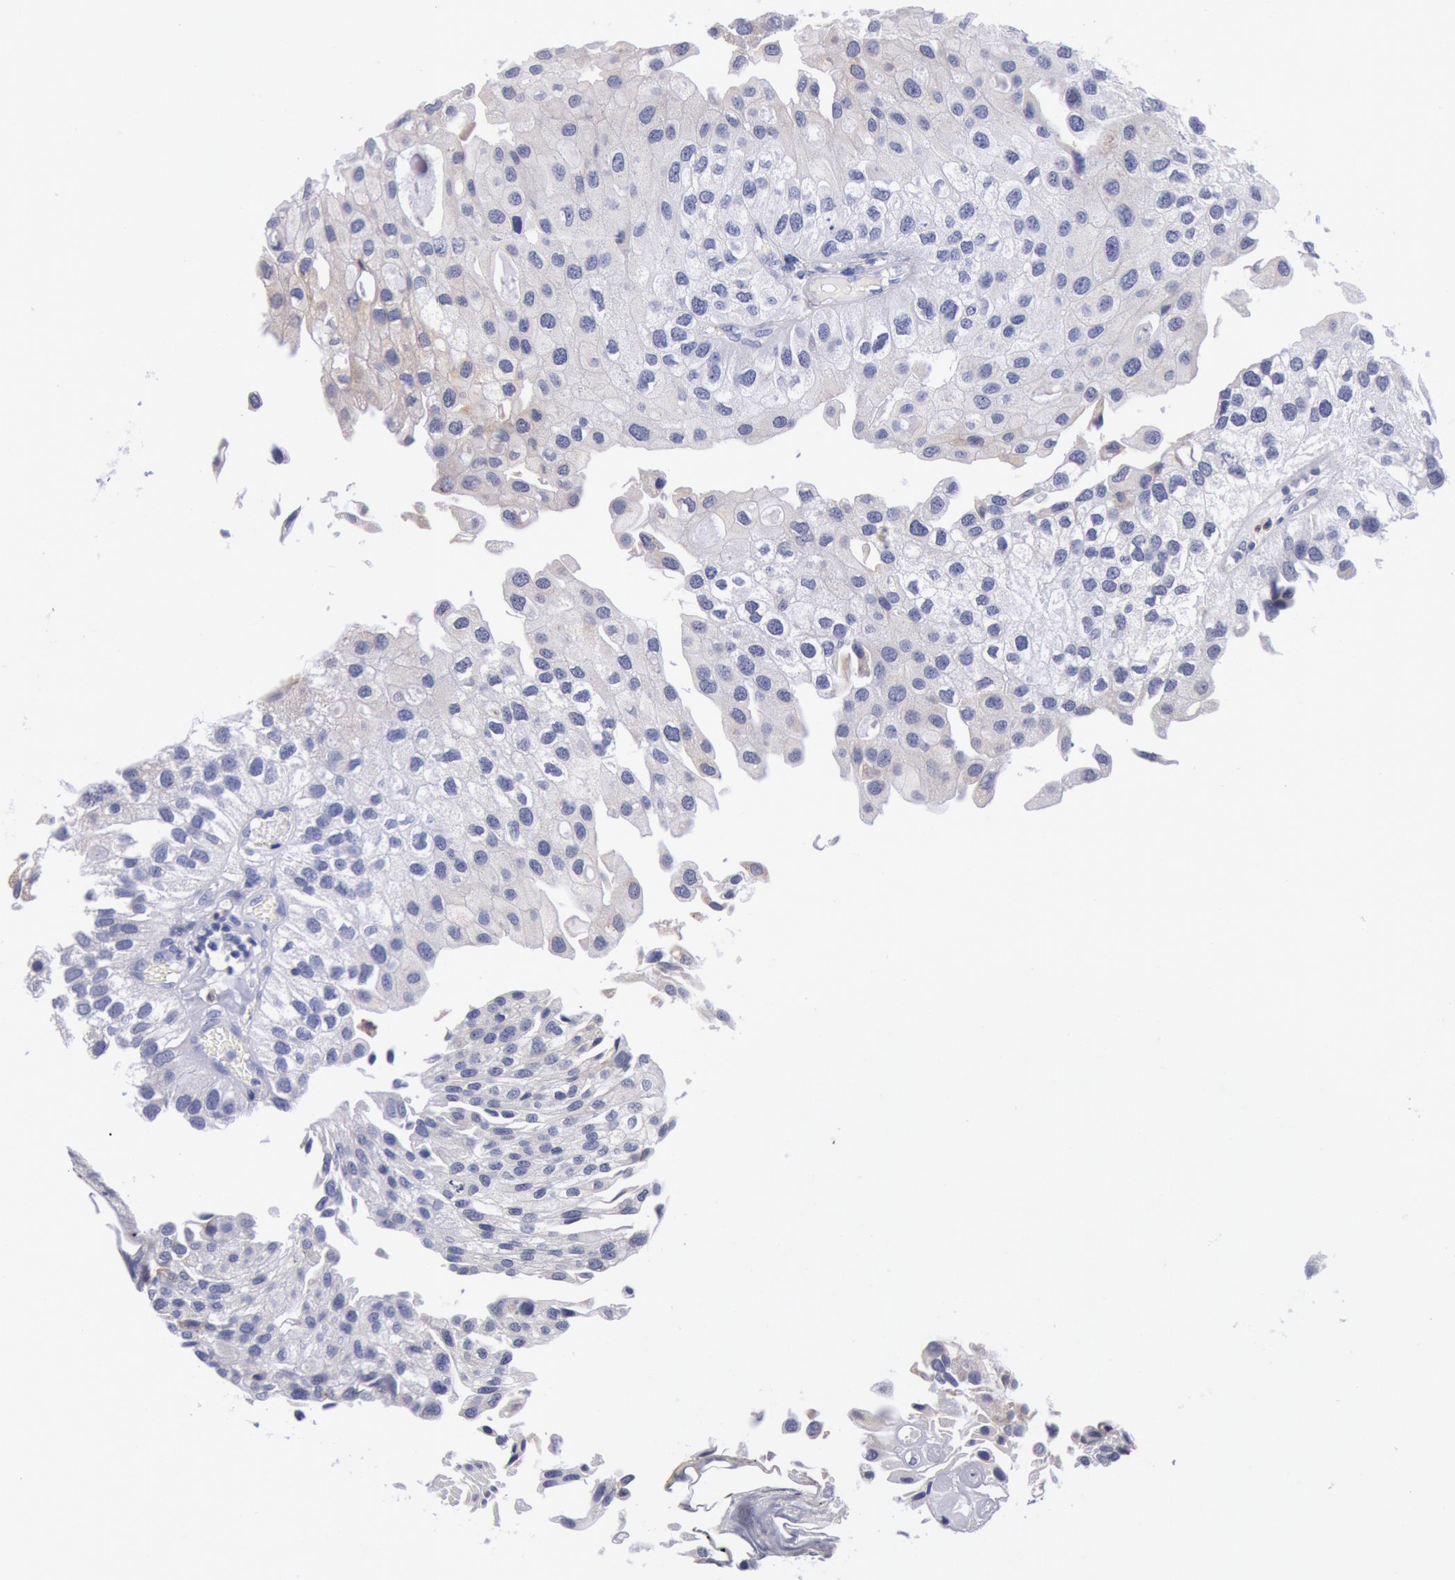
{"staining": {"intensity": "negative", "quantity": "none", "location": "none"}, "tissue": "urothelial cancer", "cell_type": "Tumor cells", "image_type": "cancer", "snomed": [{"axis": "morphology", "description": "Urothelial carcinoma, Low grade"}, {"axis": "topography", "description": "Urinary bladder"}], "caption": "Urothelial cancer was stained to show a protein in brown. There is no significant positivity in tumor cells. (Stains: DAB (3,3'-diaminobenzidine) immunohistochemistry with hematoxylin counter stain, Microscopy: brightfield microscopy at high magnification).", "gene": "GAL3ST1", "patient": {"sex": "female", "age": 89}}